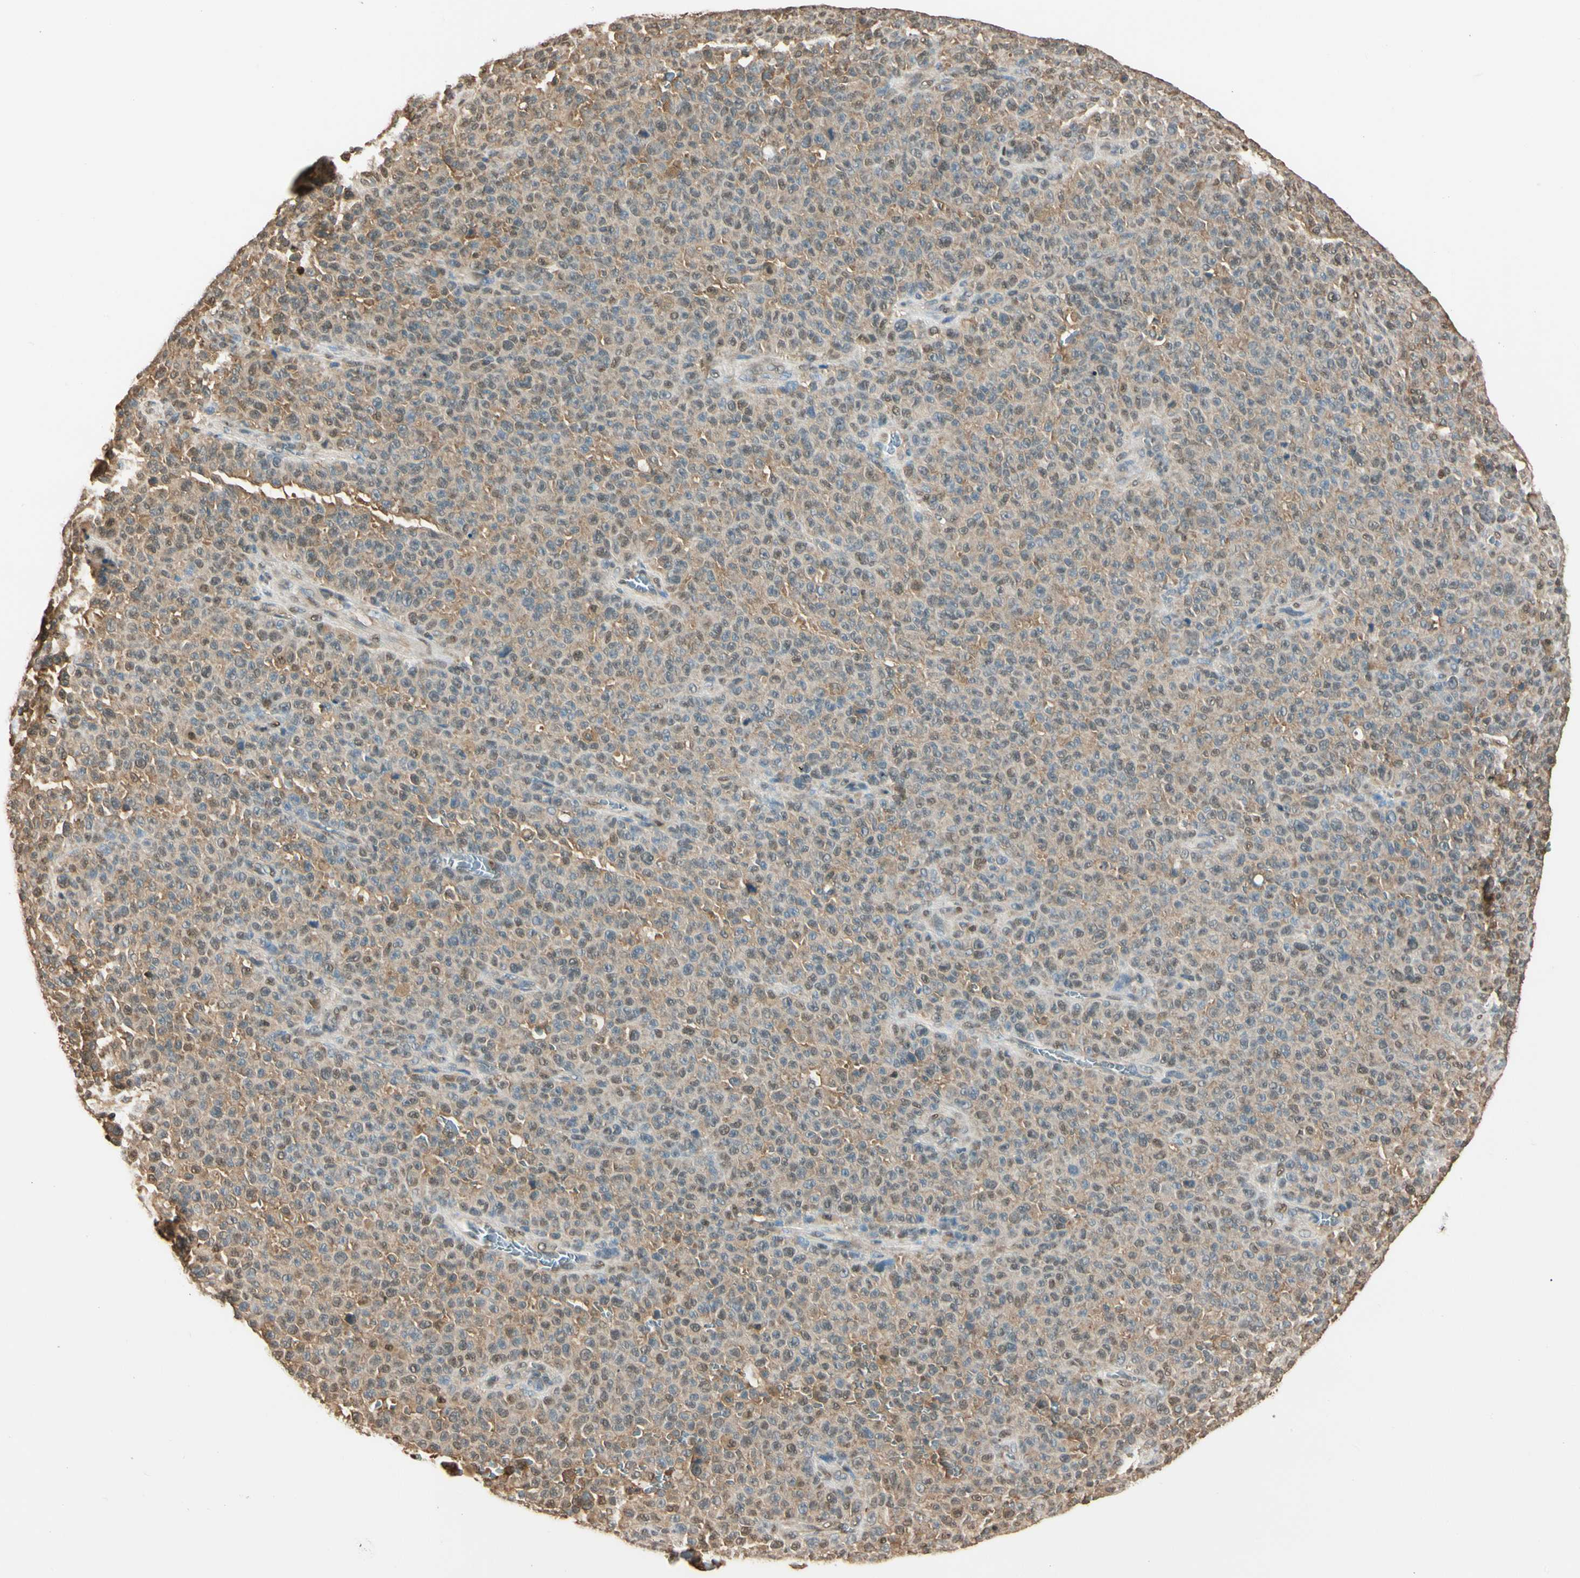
{"staining": {"intensity": "moderate", "quantity": "25%-75%", "location": "cytoplasmic/membranous,nuclear"}, "tissue": "melanoma", "cell_type": "Tumor cells", "image_type": "cancer", "snomed": [{"axis": "morphology", "description": "Malignant melanoma, NOS"}, {"axis": "topography", "description": "Skin"}], "caption": "Malignant melanoma stained with a protein marker displays moderate staining in tumor cells.", "gene": "PNCK", "patient": {"sex": "female", "age": 82}}